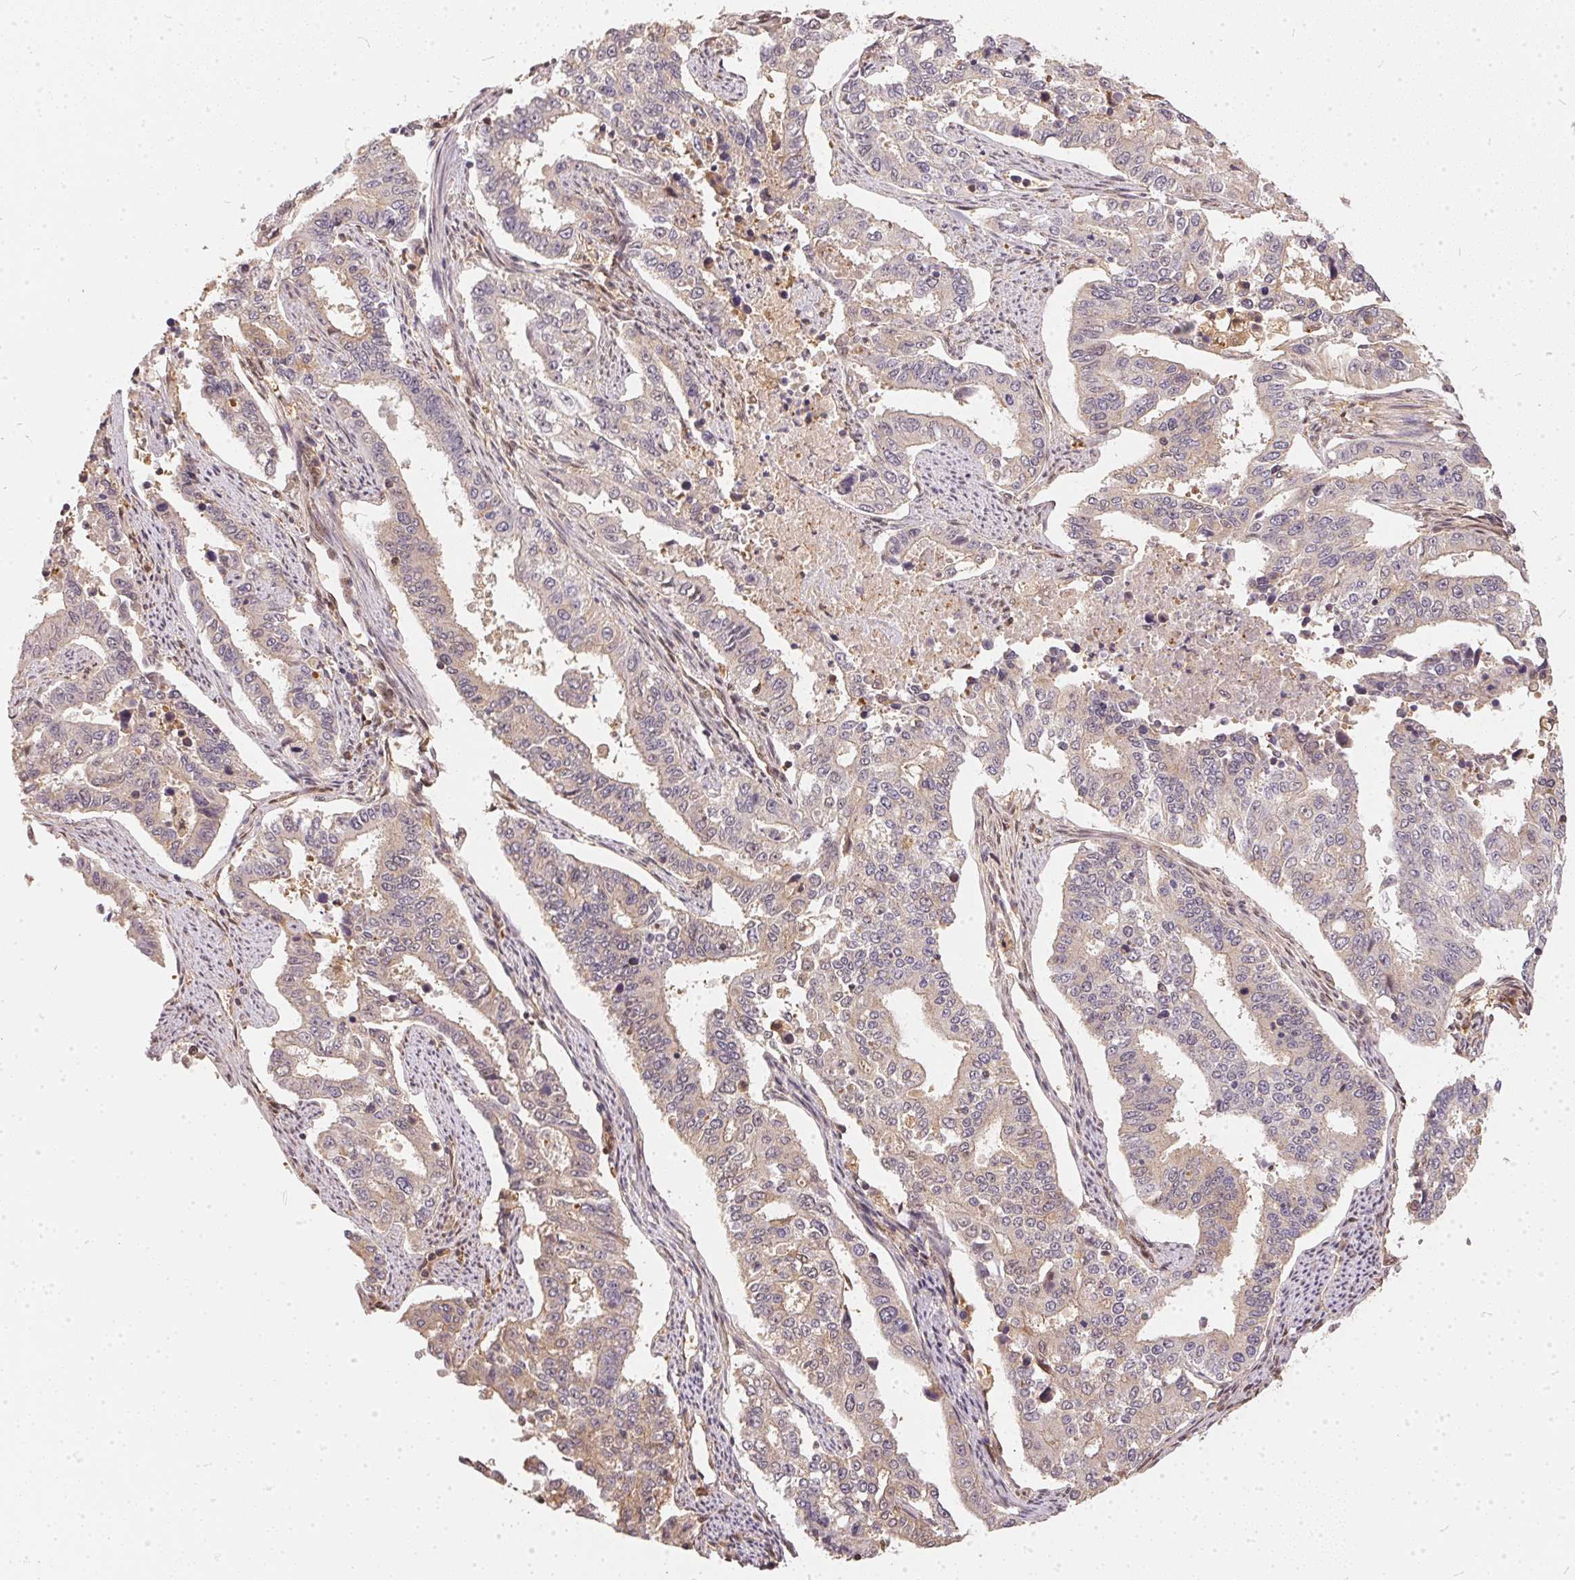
{"staining": {"intensity": "weak", "quantity": "25%-75%", "location": "cytoplasmic/membranous"}, "tissue": "endometrial cancer", "cell_type": "Tumor cells", "image_type": "cancer", "snomed": [{"axis": "morphology", "description": "Adenocarcinoma, NOS"}, {"axis": "topography", "description": "Uterus"}], "caption": "Endometrial cancer tissue exhibits weak cytoplasmic/membranous positivity in approximately 25%-75% of tumor cells (IHC, brightfield microscopy, high magnification).", "gene": "BLMH", "patient": {"sex": "female", "age": 59}}